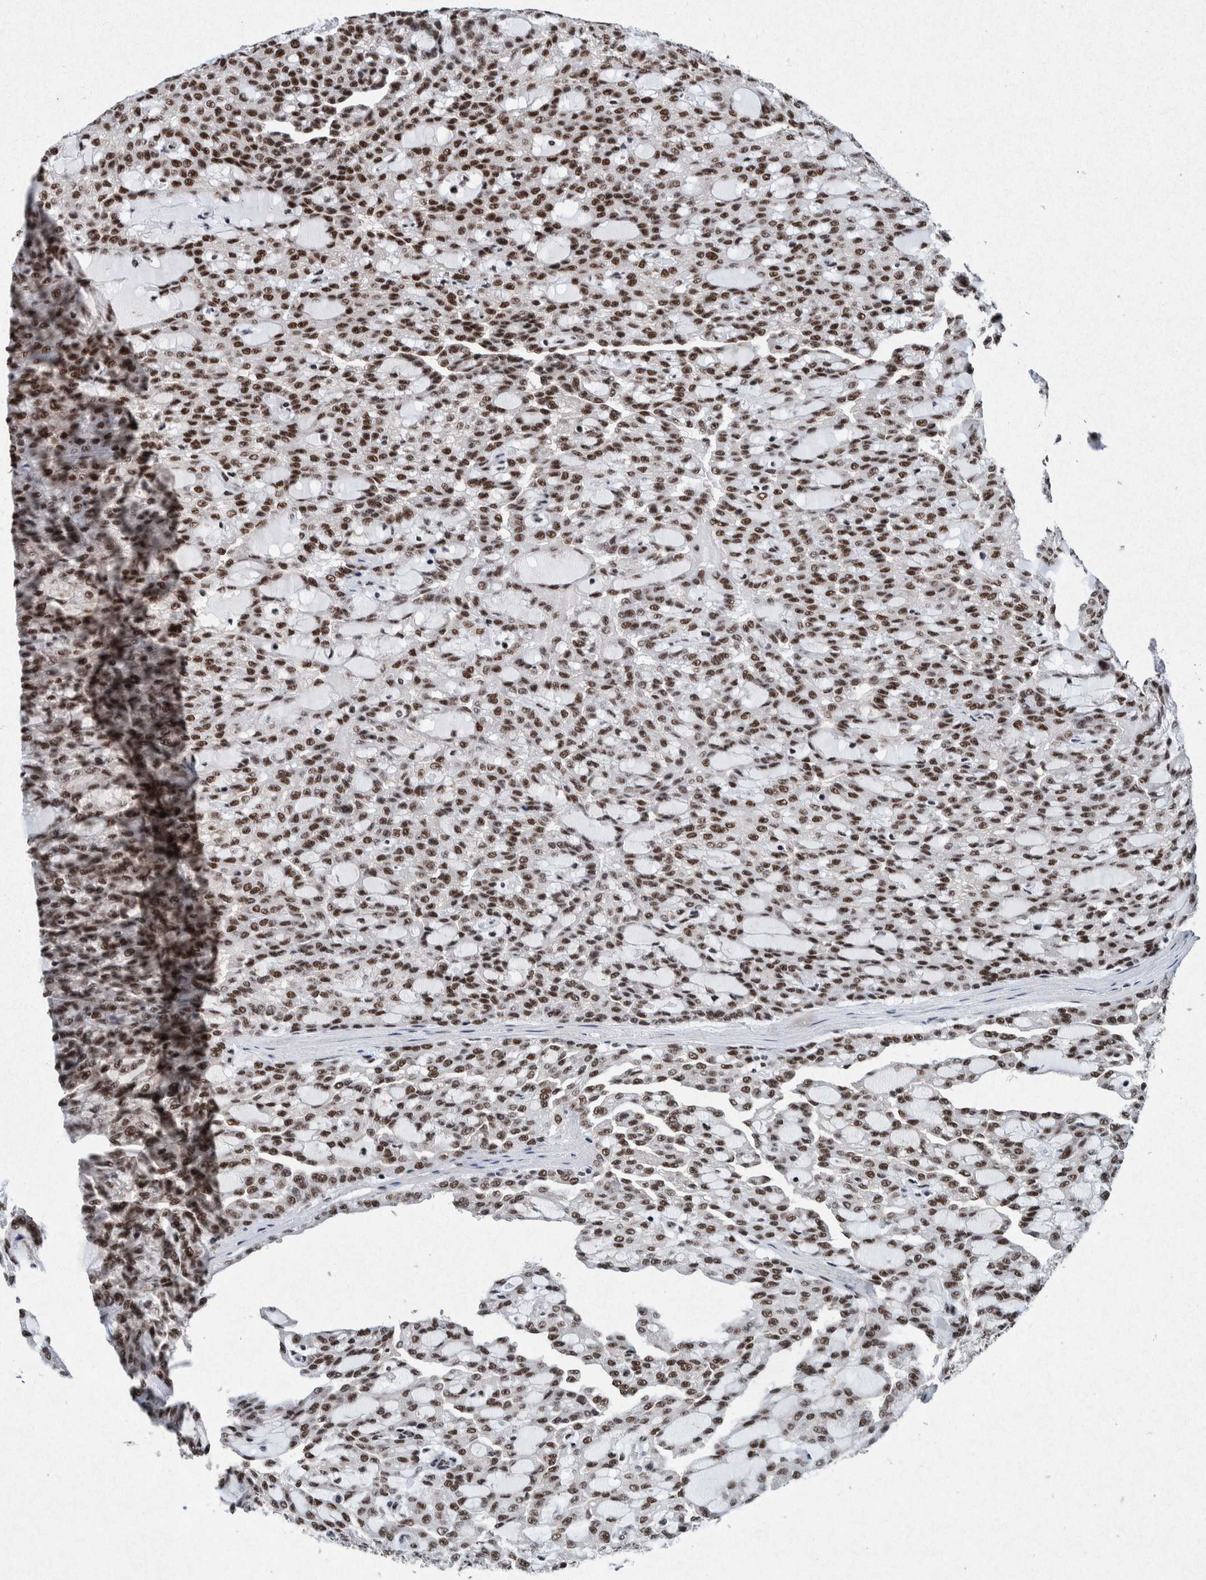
{"staining": {"intensity": "strong", "quantity": ">75%", "location": "nuclear"}, "tissue": "renal cancer", "cell_type": "Tumor cells", "image_type": "cancer", "snomed": [{"axis": "morphology", "description": "Adenocarcinoma, NOS"}, {"axis": "topography", "description": "Kidney"}], "caption": "IHC of human renal cancer demonstrates high levels of strong nuclear staining in about >75% of tumor cells.", "gene": "TAF10", "patient": {"sex": "male", "age": 63}}